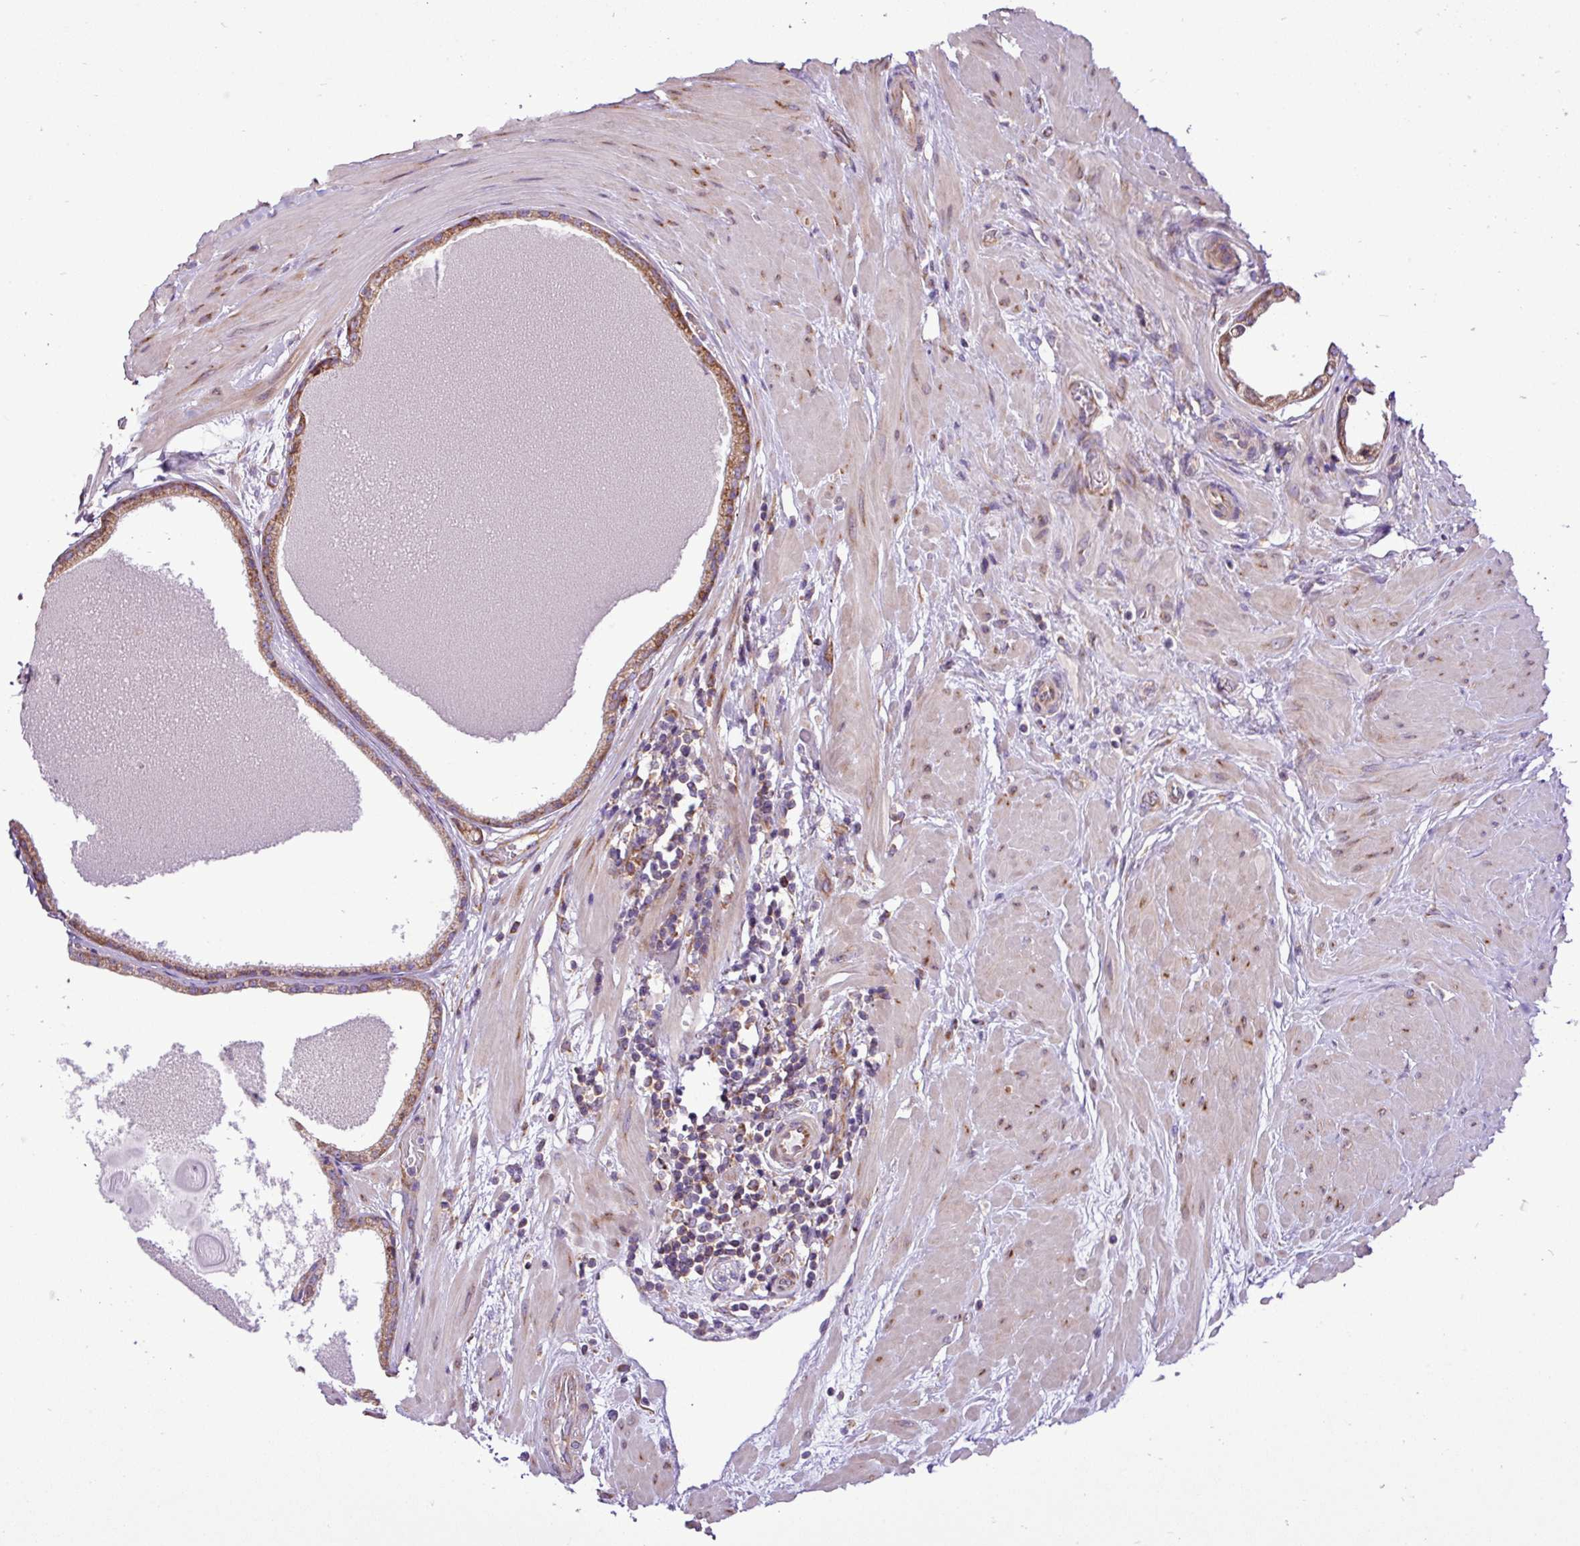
{"staining": {"intensity": "moderate", "quantity": "25%-75%", "location": "cytoplasmic/membranous"}, "tissue": "prostate", "cell_type": "Glandular cells", "image_type": "normal", "snomed": [{"axis": "morphology", "description": "Normal tissue, NOS"}, {"axis": "topography", "description": "Prostate"}], "caption": "Immunohistochemical staining of normal human prostate demonstrates 25%-75% levels of moderate cytoplasmic/membranous protein staining in approximately 25%-75% of glandular cells. (DAB IHC, brown staining for protein, blue staining for nuclei).", "gene": "RPL13", "patient": {"sex": "male", "age": 48}}